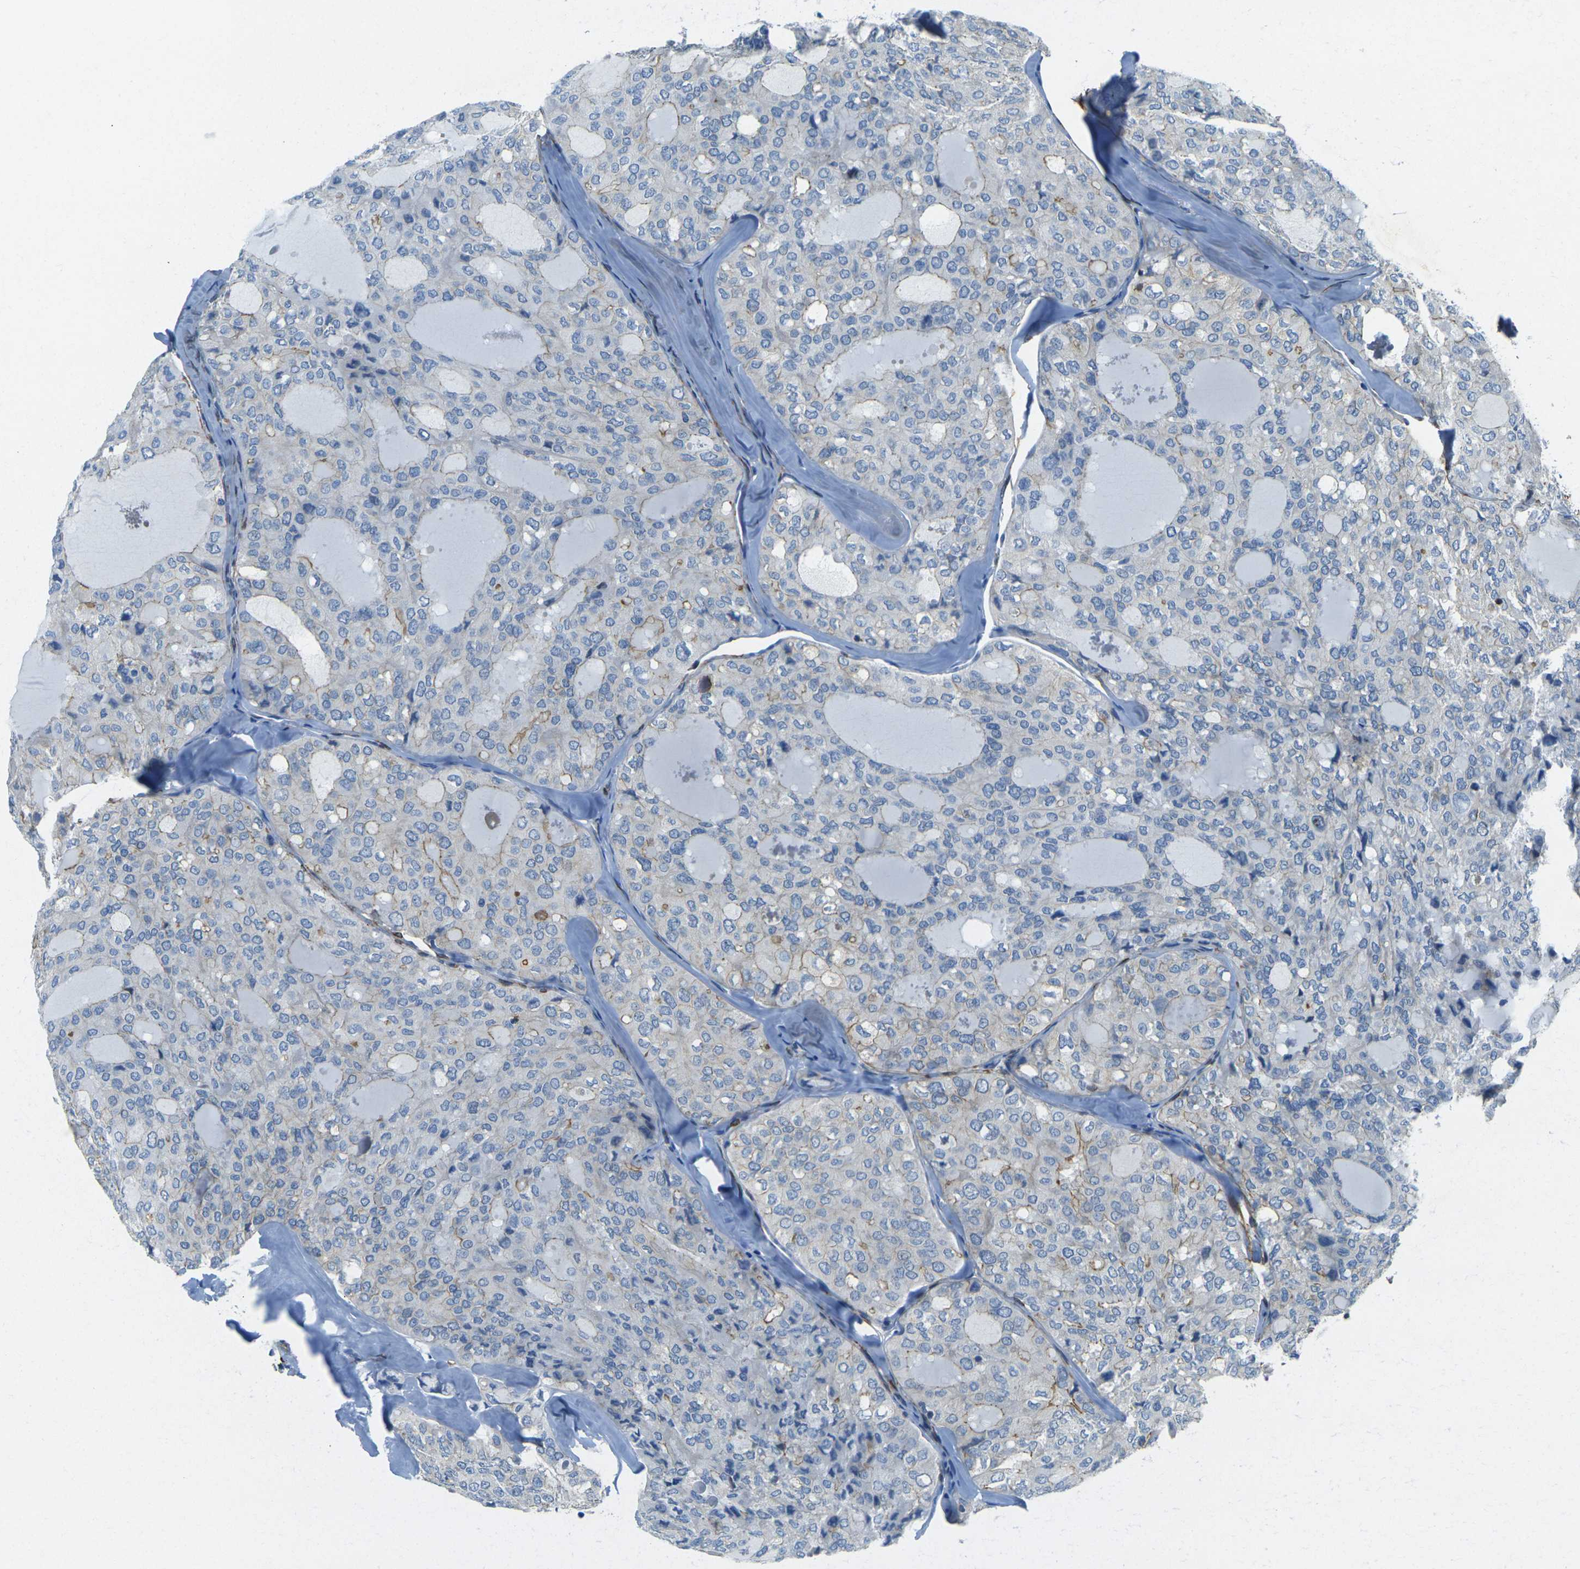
{"staining": {"intensity": "negative", "quantity": "none", "location": "none"}, "tissue": "thyroid cancer", "cell_type": "Tumor cells", "image_type": "cancer", "snomed": [{"axis": "morphology", "description": "Follicular adenoma carcinoma, NOS"}, {"axis": "topography", "description": "Thyroid gland"}], "caption": "The micrograph shows no significant expression in tumor cells of thyroid cancer (follicular adenoma carcinoma).", "gene": "EPHA7", "patient": {"sex": "male", "age": 75}}